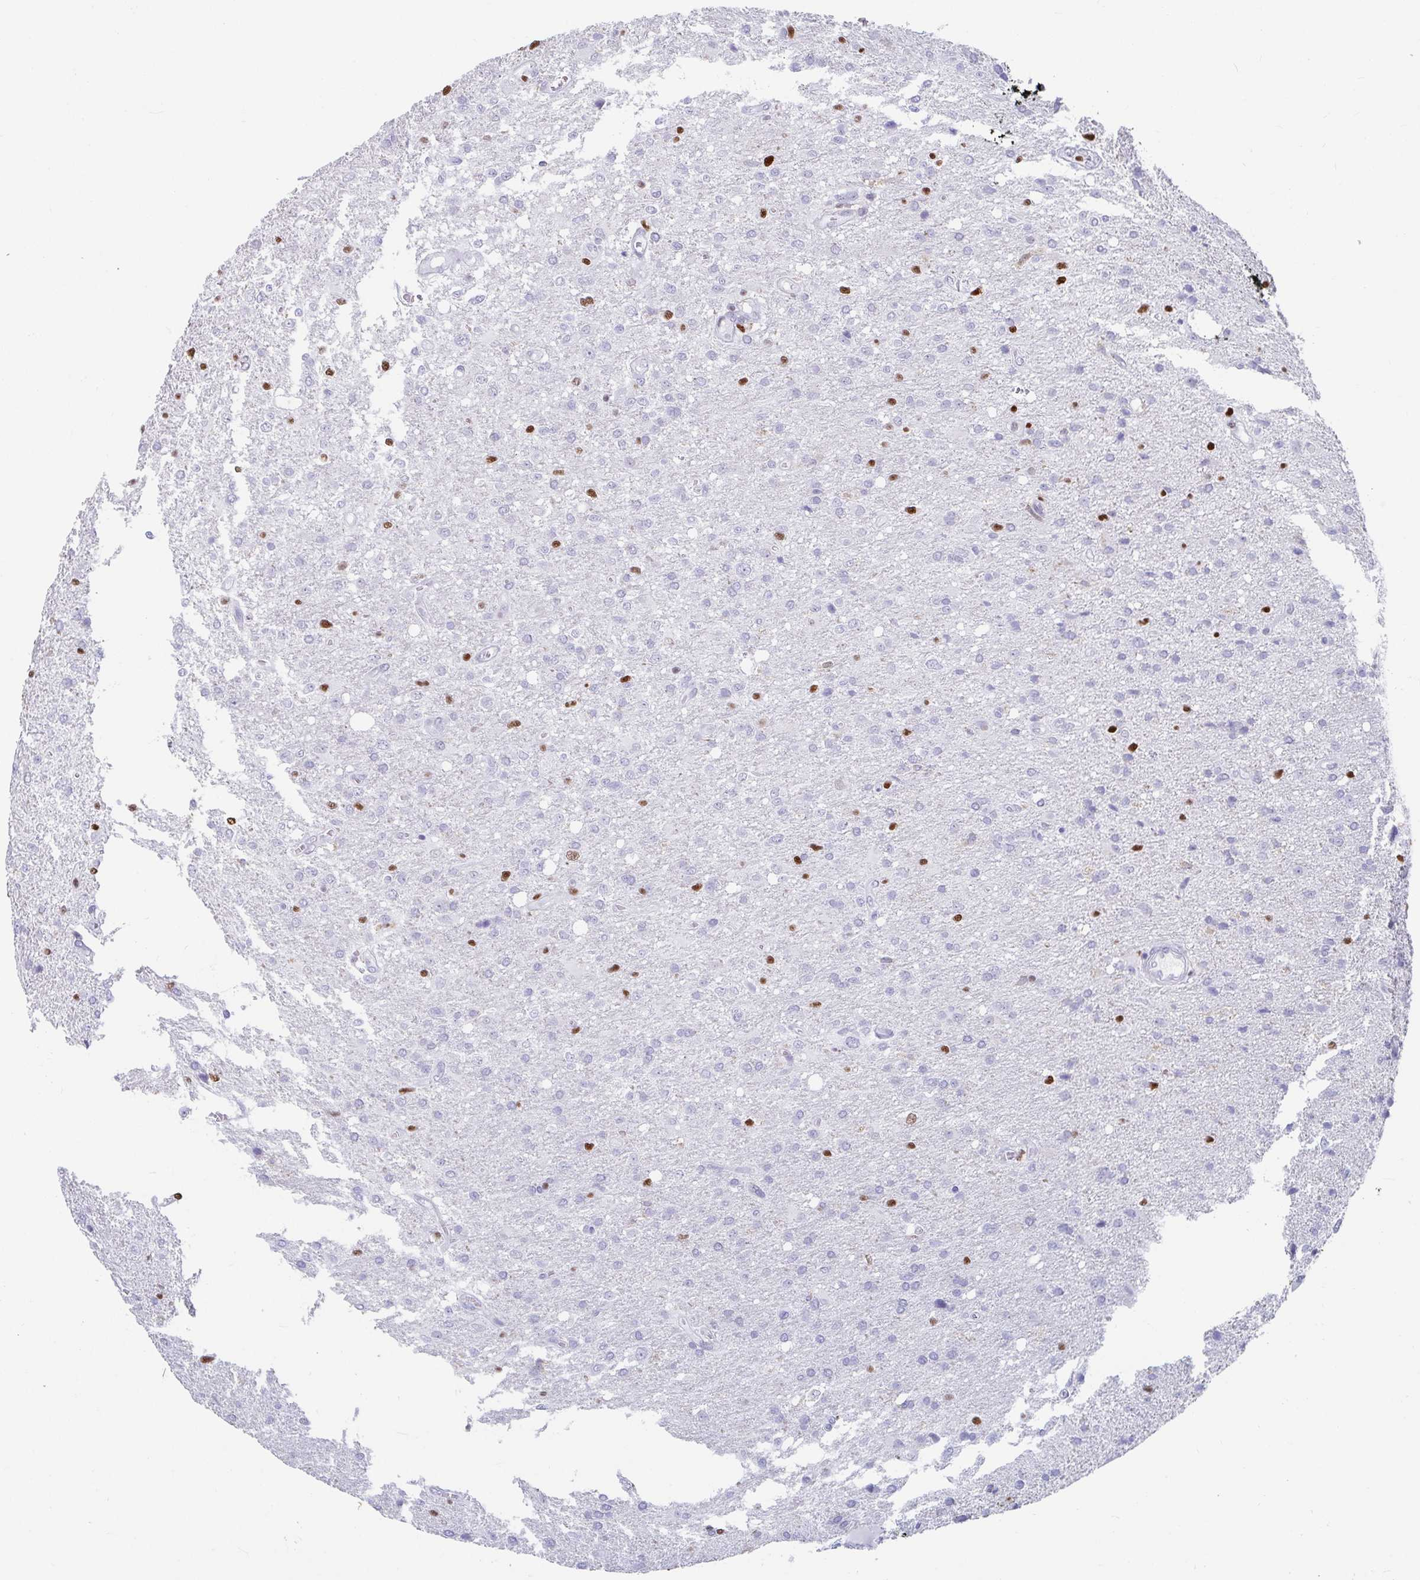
{"staining": {"intensity": "negative", "quantity": "none", "location": "none"}, "tissue": "glioma", "cell_type": "Tumor cells", "image_type": "cancer", "snomed": [{"axis": "morphology", "description": "Glioma, malignant, Low grade"}, {"axis": "topography", "description": "Brain"}], "caption": "Protein analysis of malignant glioma (low-grade) shows no significant staining in tumor cells. (DAB (3,3'-diaminobenzidine) immunohistochemistry visualized using brightfield microscopy, high magnification).", "gene": "ZNF586", "patient": {"sex": "male", "age": 66}}